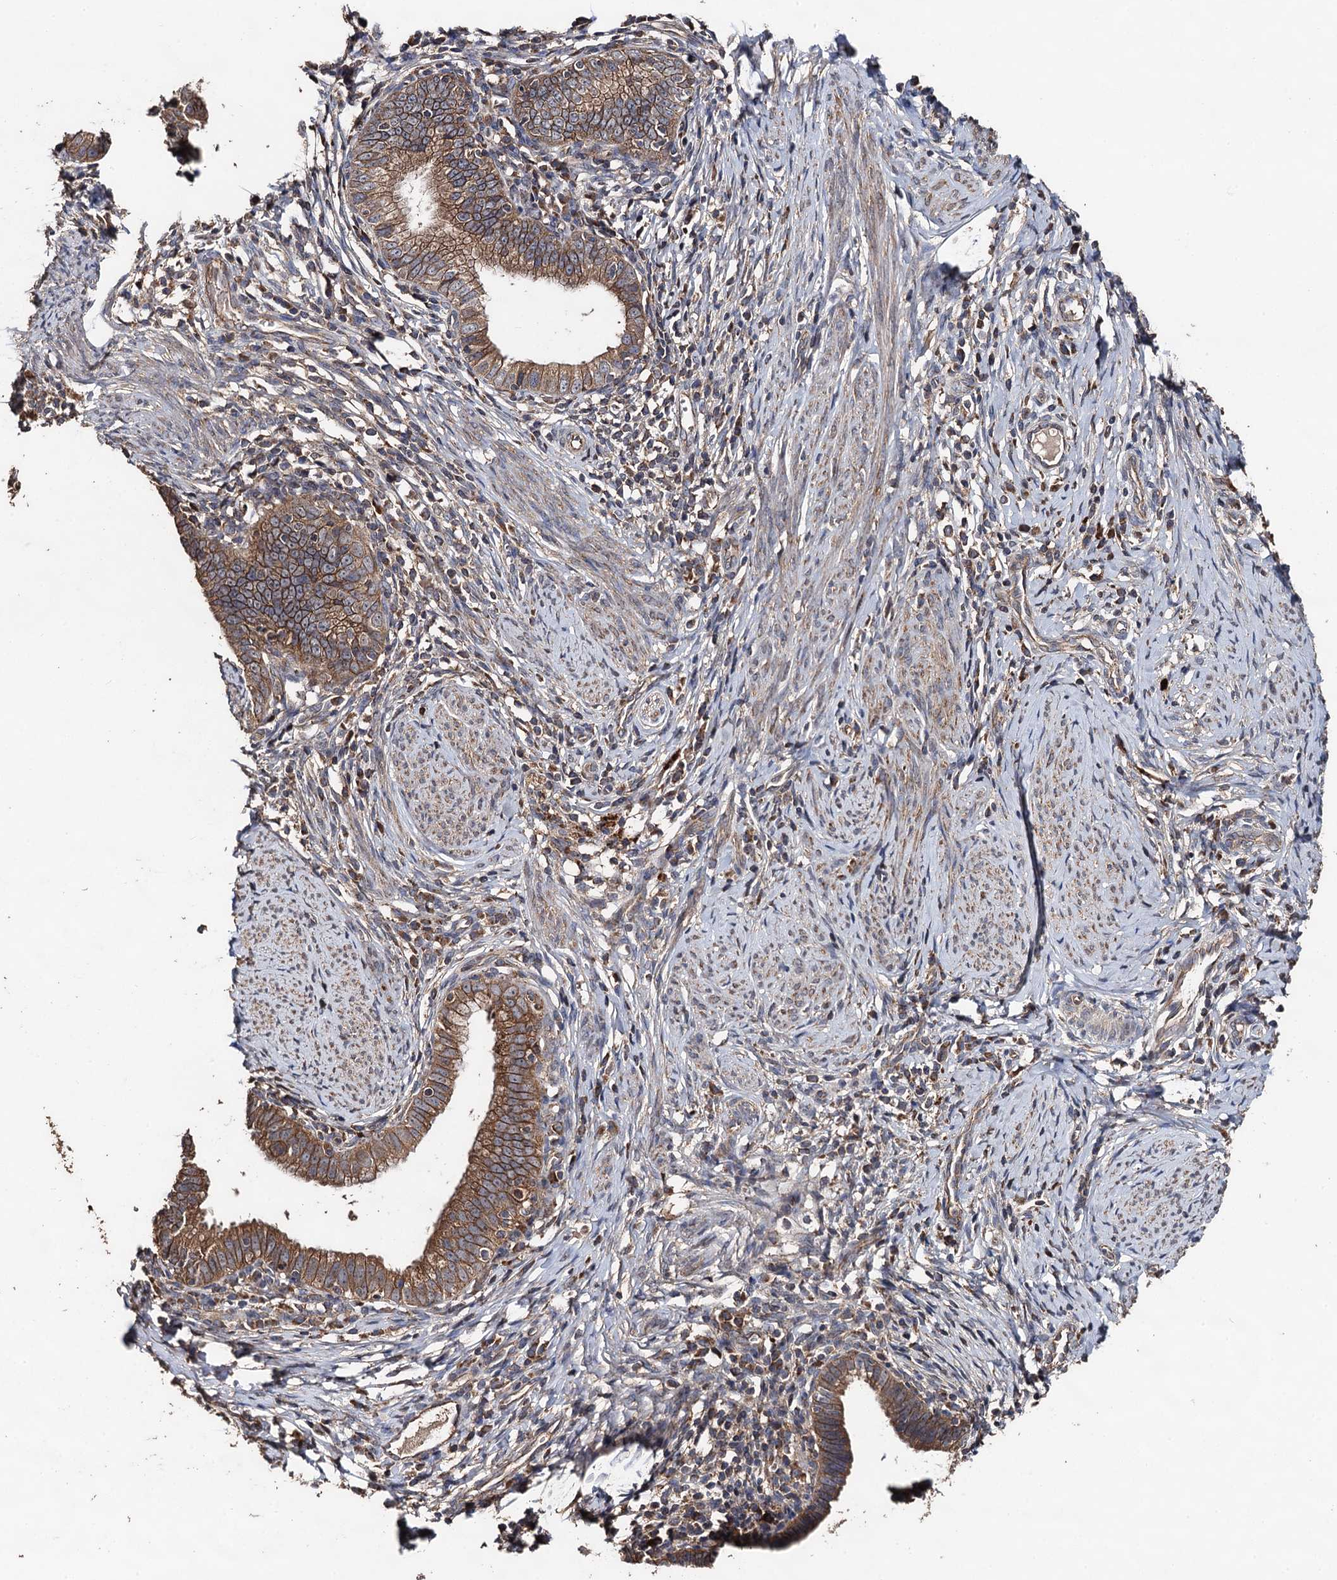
{"staining": {"intensity": "moderate", "quantity": ">75%", "location": "cytoplasmic/membranous"}, "tissue": "cervical cancer", "cell_type": "Tumor cells", "image_type": "cancer", "snomed": [{"axis": "morphology", "description": "Adenocarcinoma, NOS"}, {"axis": "topography", "description": "Cervix"}], "caption": "Brown immunohistochemical staining in human cervical adenocarcinoma displays moderate cytoplasmic/membranous staining in approximately >75% of tumor cells.", "gene": "PPTC7", "patient": {"sex": "female", "age": 36}}